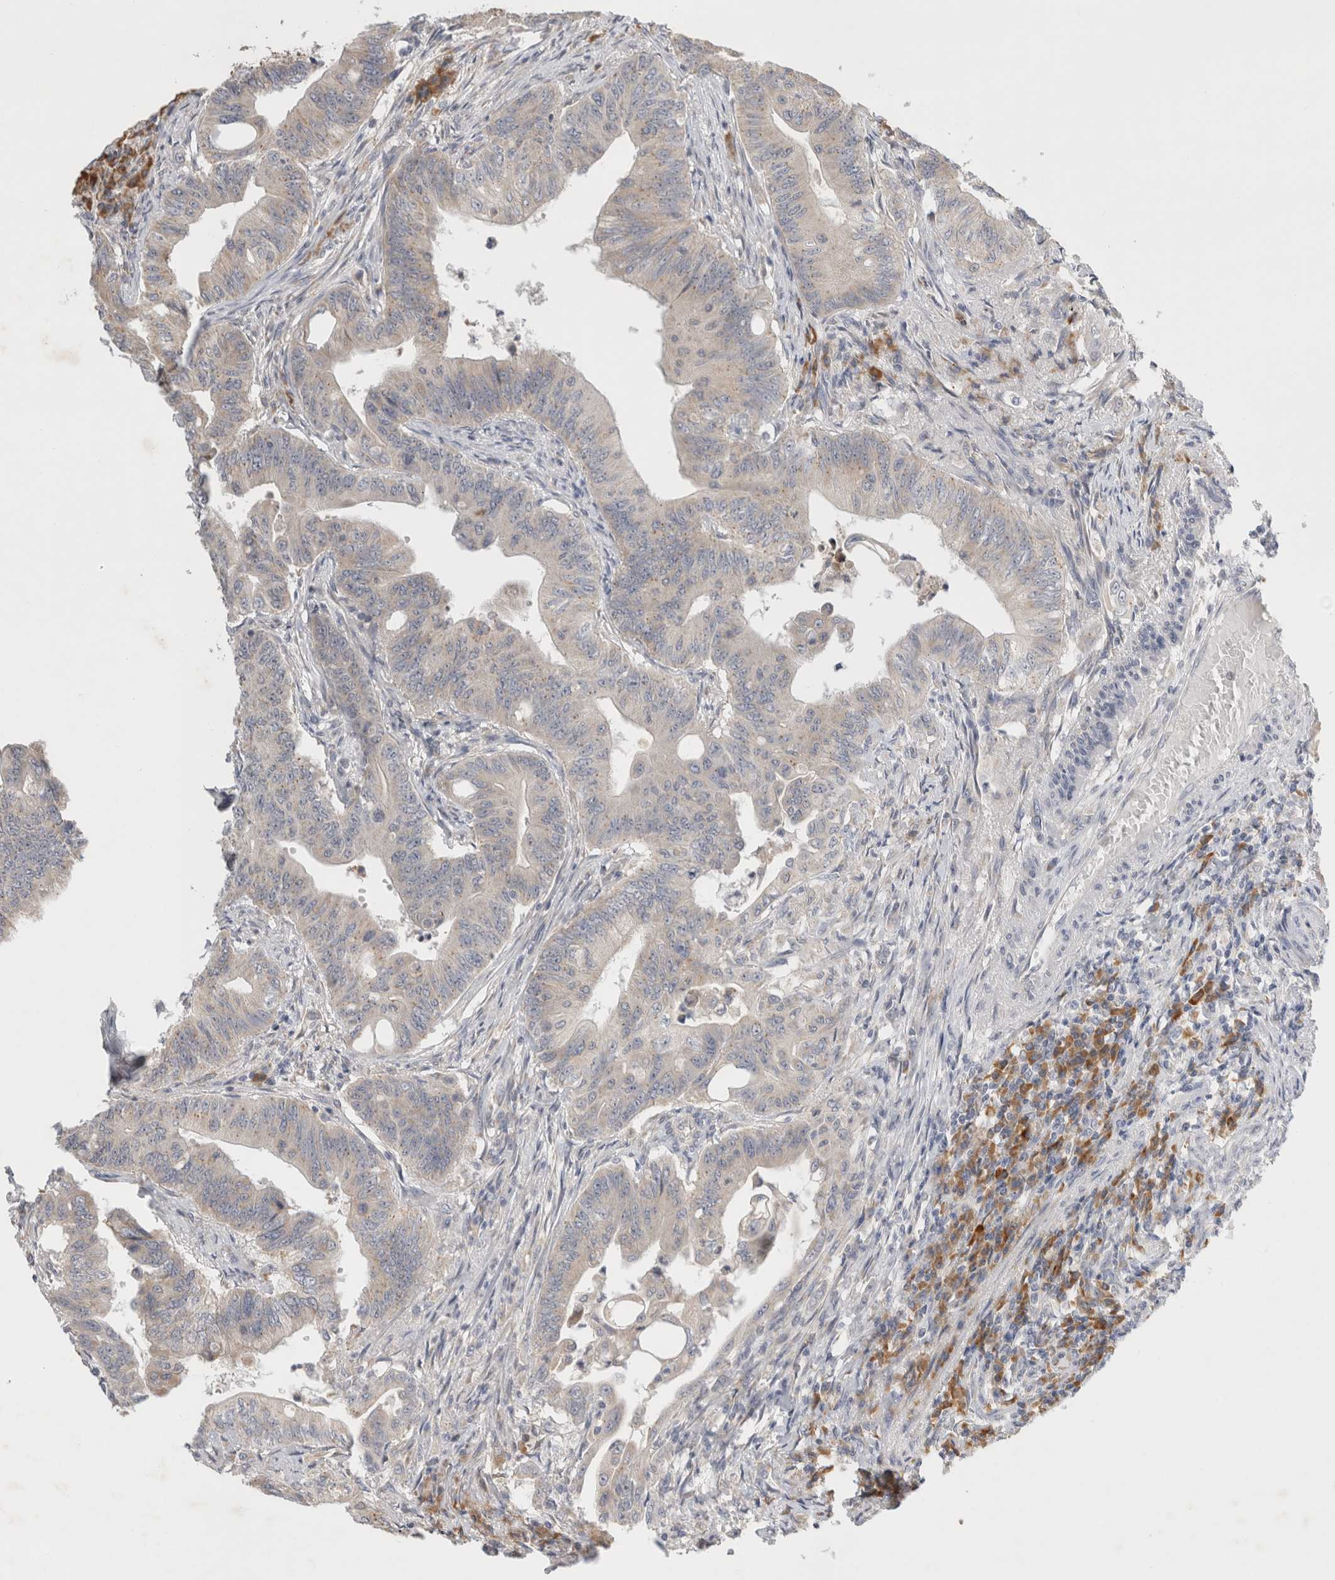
{"staining": {"intensity": "negative", "quantity": "none", "location": "none"}, "tissue": "colorectal cancer", "cell_type": "Tumor cells", "image_type": "cancer", "snomed": [{"axis": "morphology", "description": "Adenoma, NOS"}, {"axis": "morphology", "description": "Adenocarcinoma, NOS"}, {"axis": "topography", "description": "Colon"}], "caption": "Photomicrograph shows no significant protein positivity in tumor cells of colorectal adenocarcinoma.", "gene": "NEDD4L", "patient": {"sex": "male", "age": 79}}